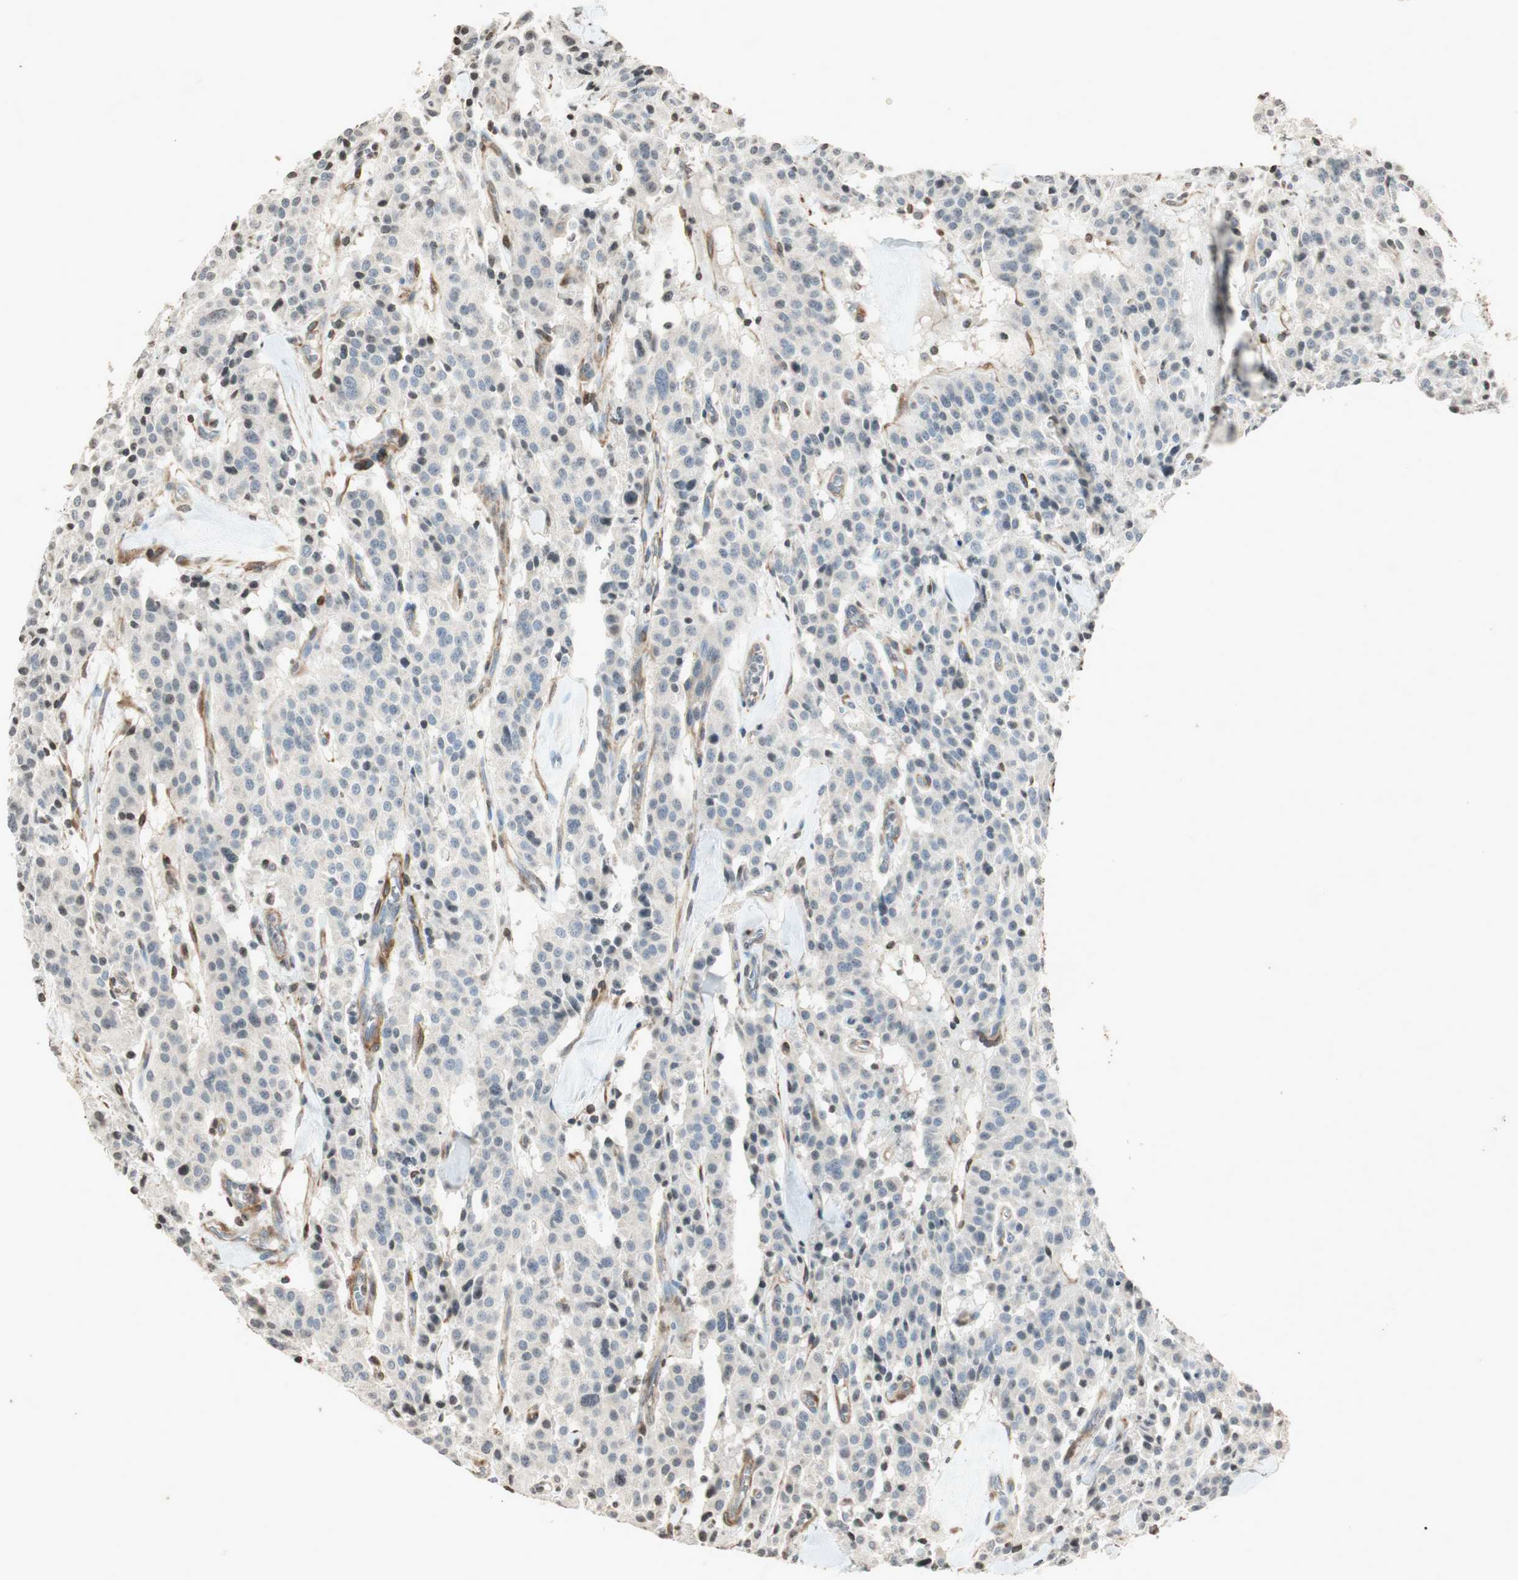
{"staining": {"intensity": "negative", "quantity": "none", "location": "none"}, "tissue": "carcinoid", "cell_type": "Tumor cells", "image_type": "cancer", "snomed": [{"axis": "morphology", "description": "Carcinoid, malignant, NOS"}, {"axis": "topography", "description": "Lung"}], "caption": "Immunohistochemical staining of human carcinoid displays no significant expression in tumor cells.", "gene": "PRKG1", "patient": {"sex": "male", "age": 30}}